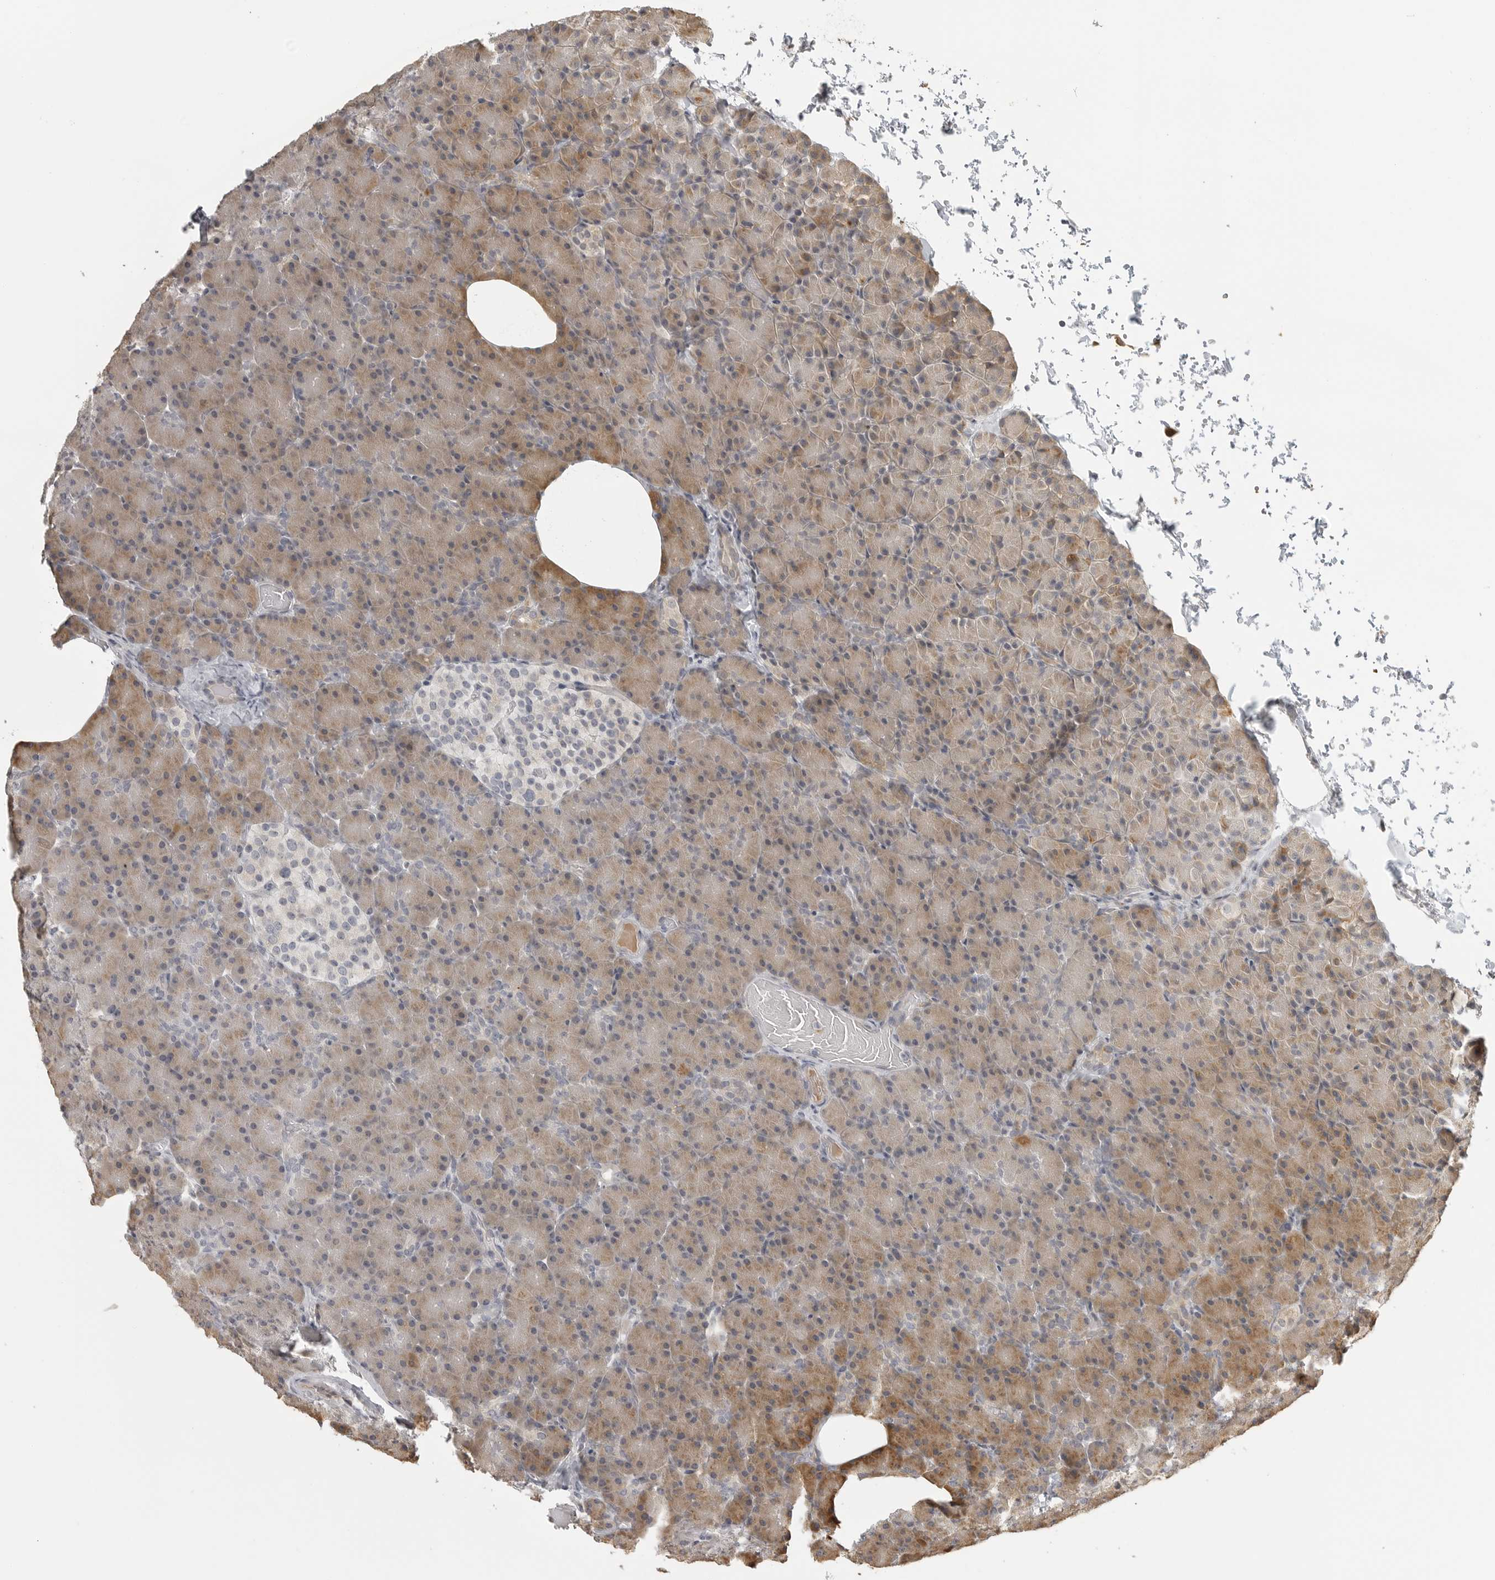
{"staining": {"intensity": "moderate", "quantity": ">75%", "location": "cytoplasmic/membranous"}, "tissue": "pancreas", "cell_type": "Exocrine glandular cells", "image_type": "normal", "snomed": [{"axis": "morphology", "description": "Normal tissue, NOS"}, {"axis": "topography", "description": "Pancreas"}], "caption": "DAB (3,3'-diaminobenzidine) immunohistochemical staining of normal pancreas exhibits moderate cytoplasmic/membranous protein positivity in about >75% of exocrine glandular cells. (DAB IHC with brightfield microscopy, high magnification).", "gene": "IDO1", "patient": {"sex": "female", "age": 43}}